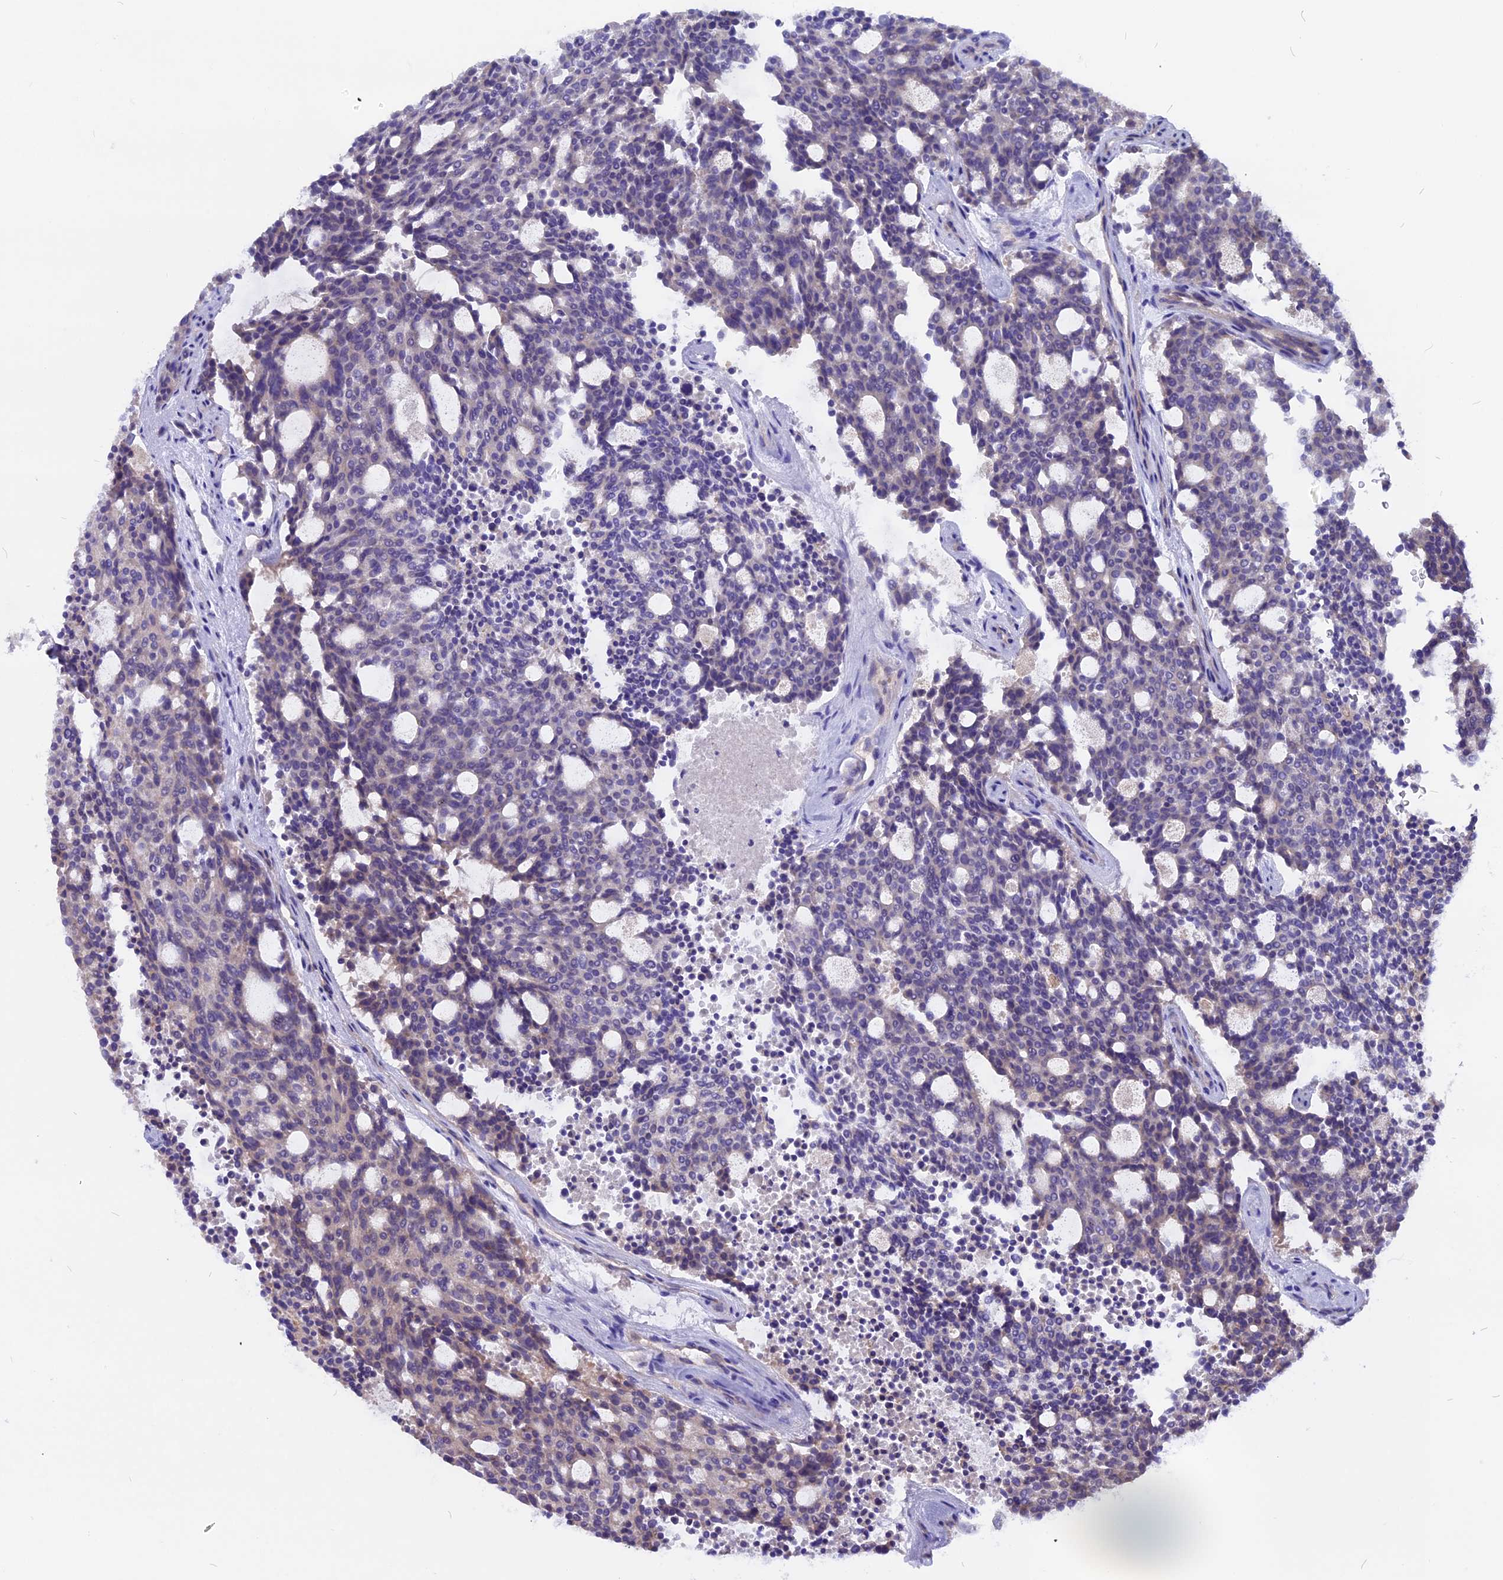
{"staining": {"intensity": "weak", "quantity": "<25%", "location": "cytoplasmic/membranous"}, "tissue": "carcinoid", "cell_type": "Tumor cells", "image_type": "cancer", "snomed": [{"axis": "morphology", "description": "Carcinoid, malignant, NOS"}, {"axis": "topography", "description": "Pancreas"}], "caption": "Tumor cells show no significant protein positivity in malignant carcinoid.", "gene": "ANO3", "patient": {"sex": "female", "age": 54}}